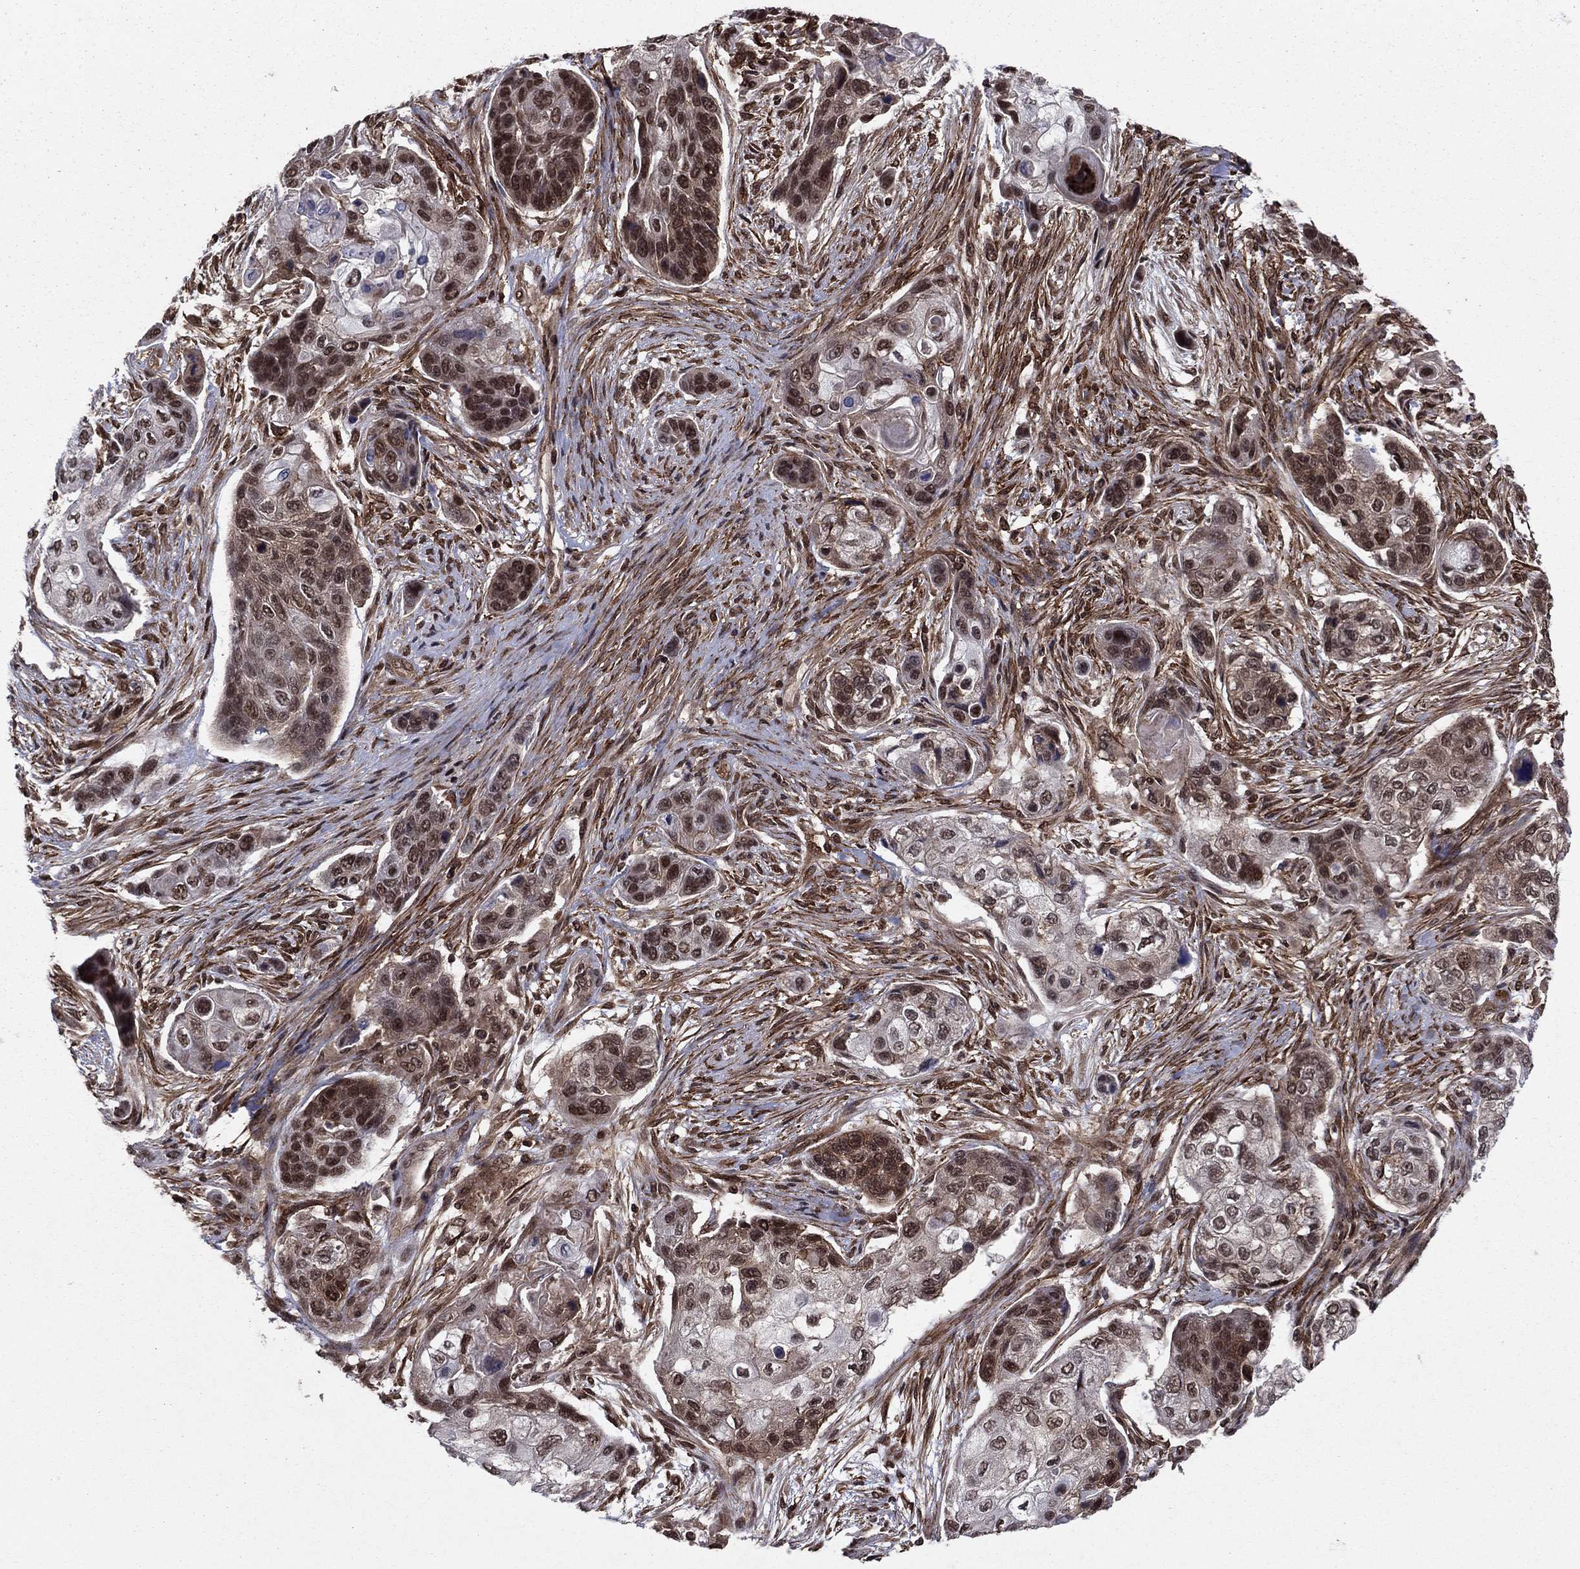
{"staining": {"intensity": "moderate", "quantity": "25%-75%", "location": "cytoplasmic/membranous,nuclear"}, "tissue": "lung cancer", "cell_type": "Tumor cells", "image_type": "cancer", "snomed": [{"axis": "morphology", "description": "Squamous cell carcinoma, NOS"}, {"axis": "topography", "description": "Lung"}], "caption": "Immunohistochemical staining of human lung squamous cell carcinoma reveals moderate cytoplasmic/membranous and nuclear protein staining in approximately 25%-75% of tumor cells.", "gene": "SSX2IP", "patient": {"sex": "male", "age": 69}}